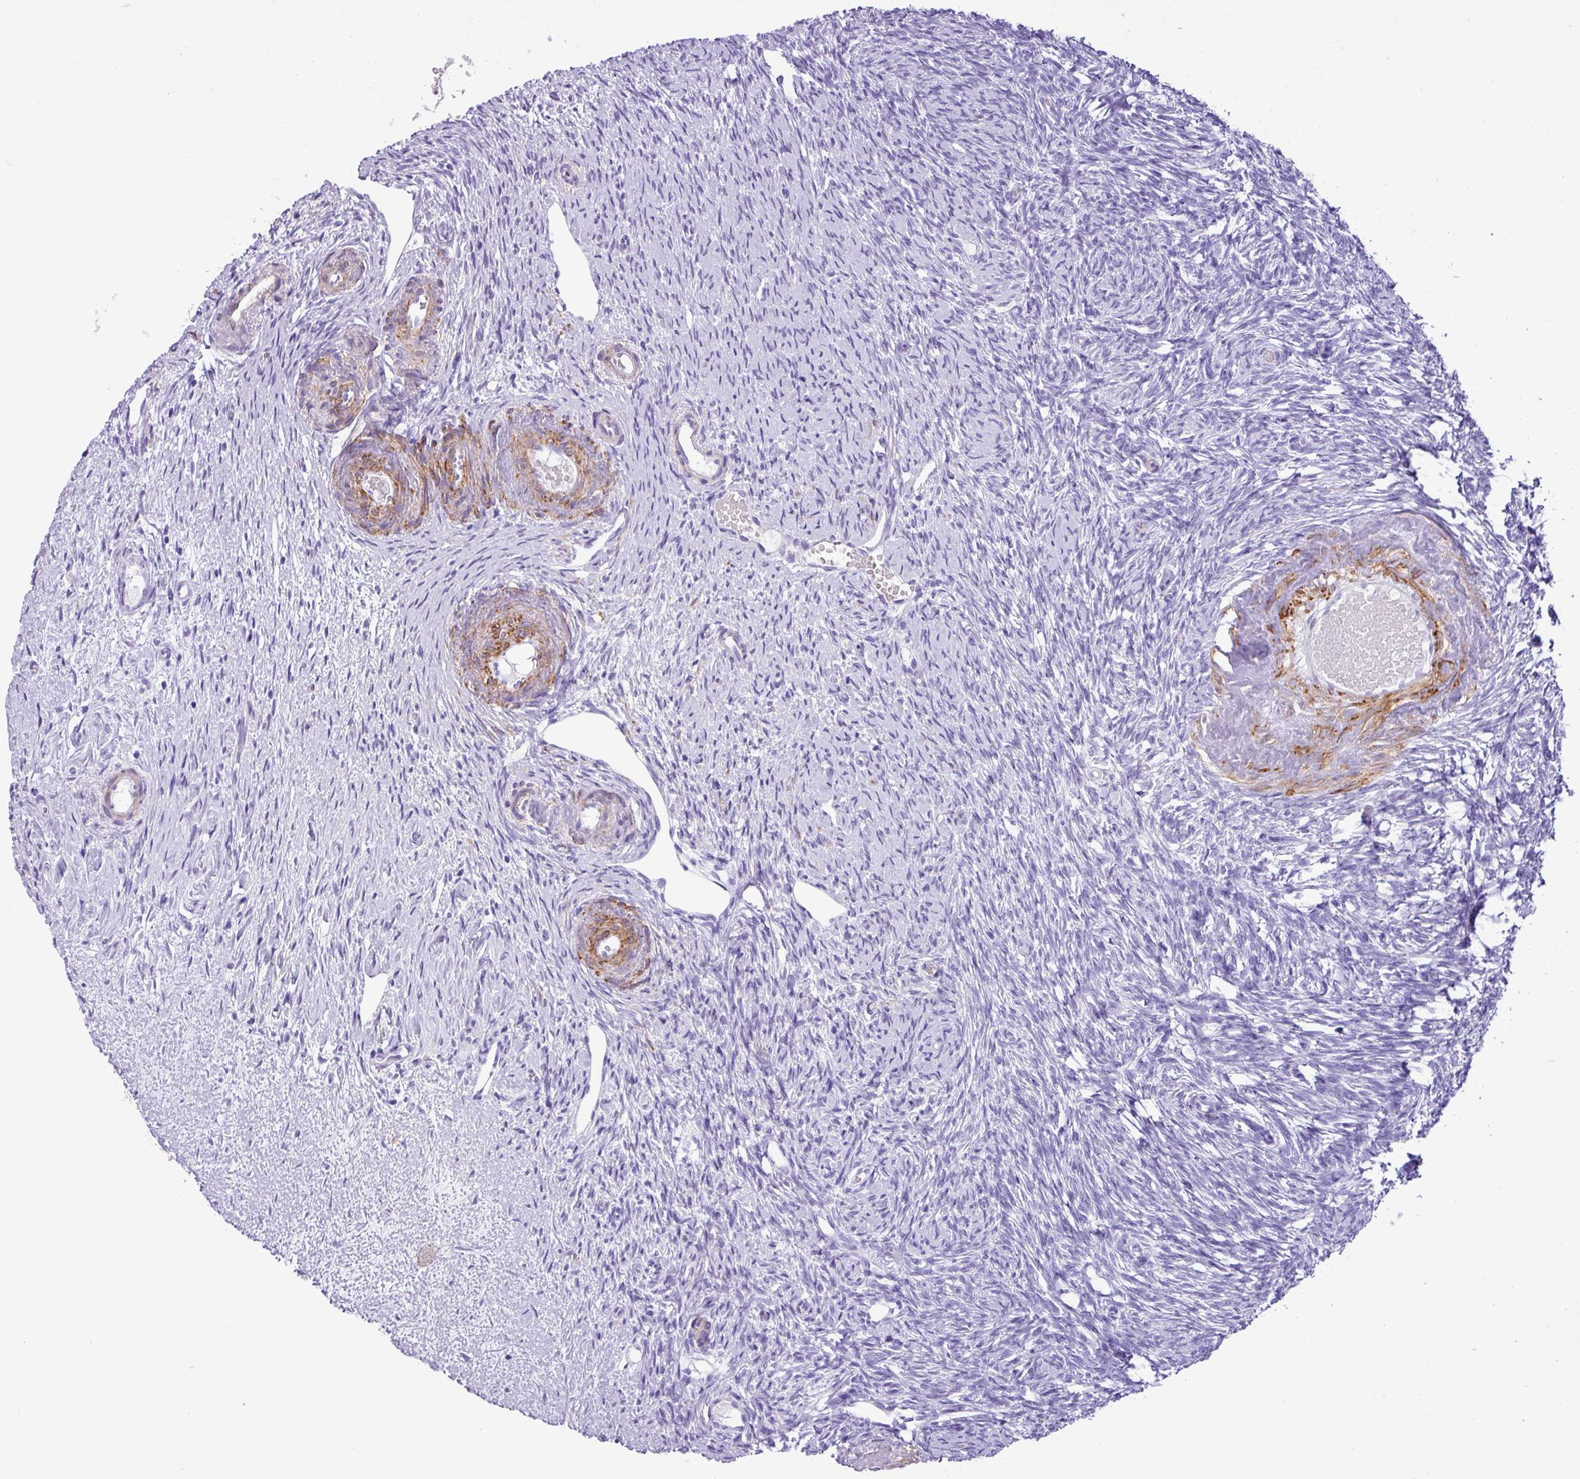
{"staining": {"intensity": "negative", "quantity": "none", "location": "none"}, "tissue": "ovary", "cell_type": "Ovarian stroma cells", "image_type": "normal", "snomed": [{"axis": "morphology", "description": "Normal tissue, NOS"}, {"axis": "topography", "description": "Ovary"}], "caption": "DAB immunohistochemical staining of unremarkable ovary reveals no significant expression in ovarian stroma cells.", "gene": "ZSCAN5A", "patient": {"sex": "female", "age": 51}}